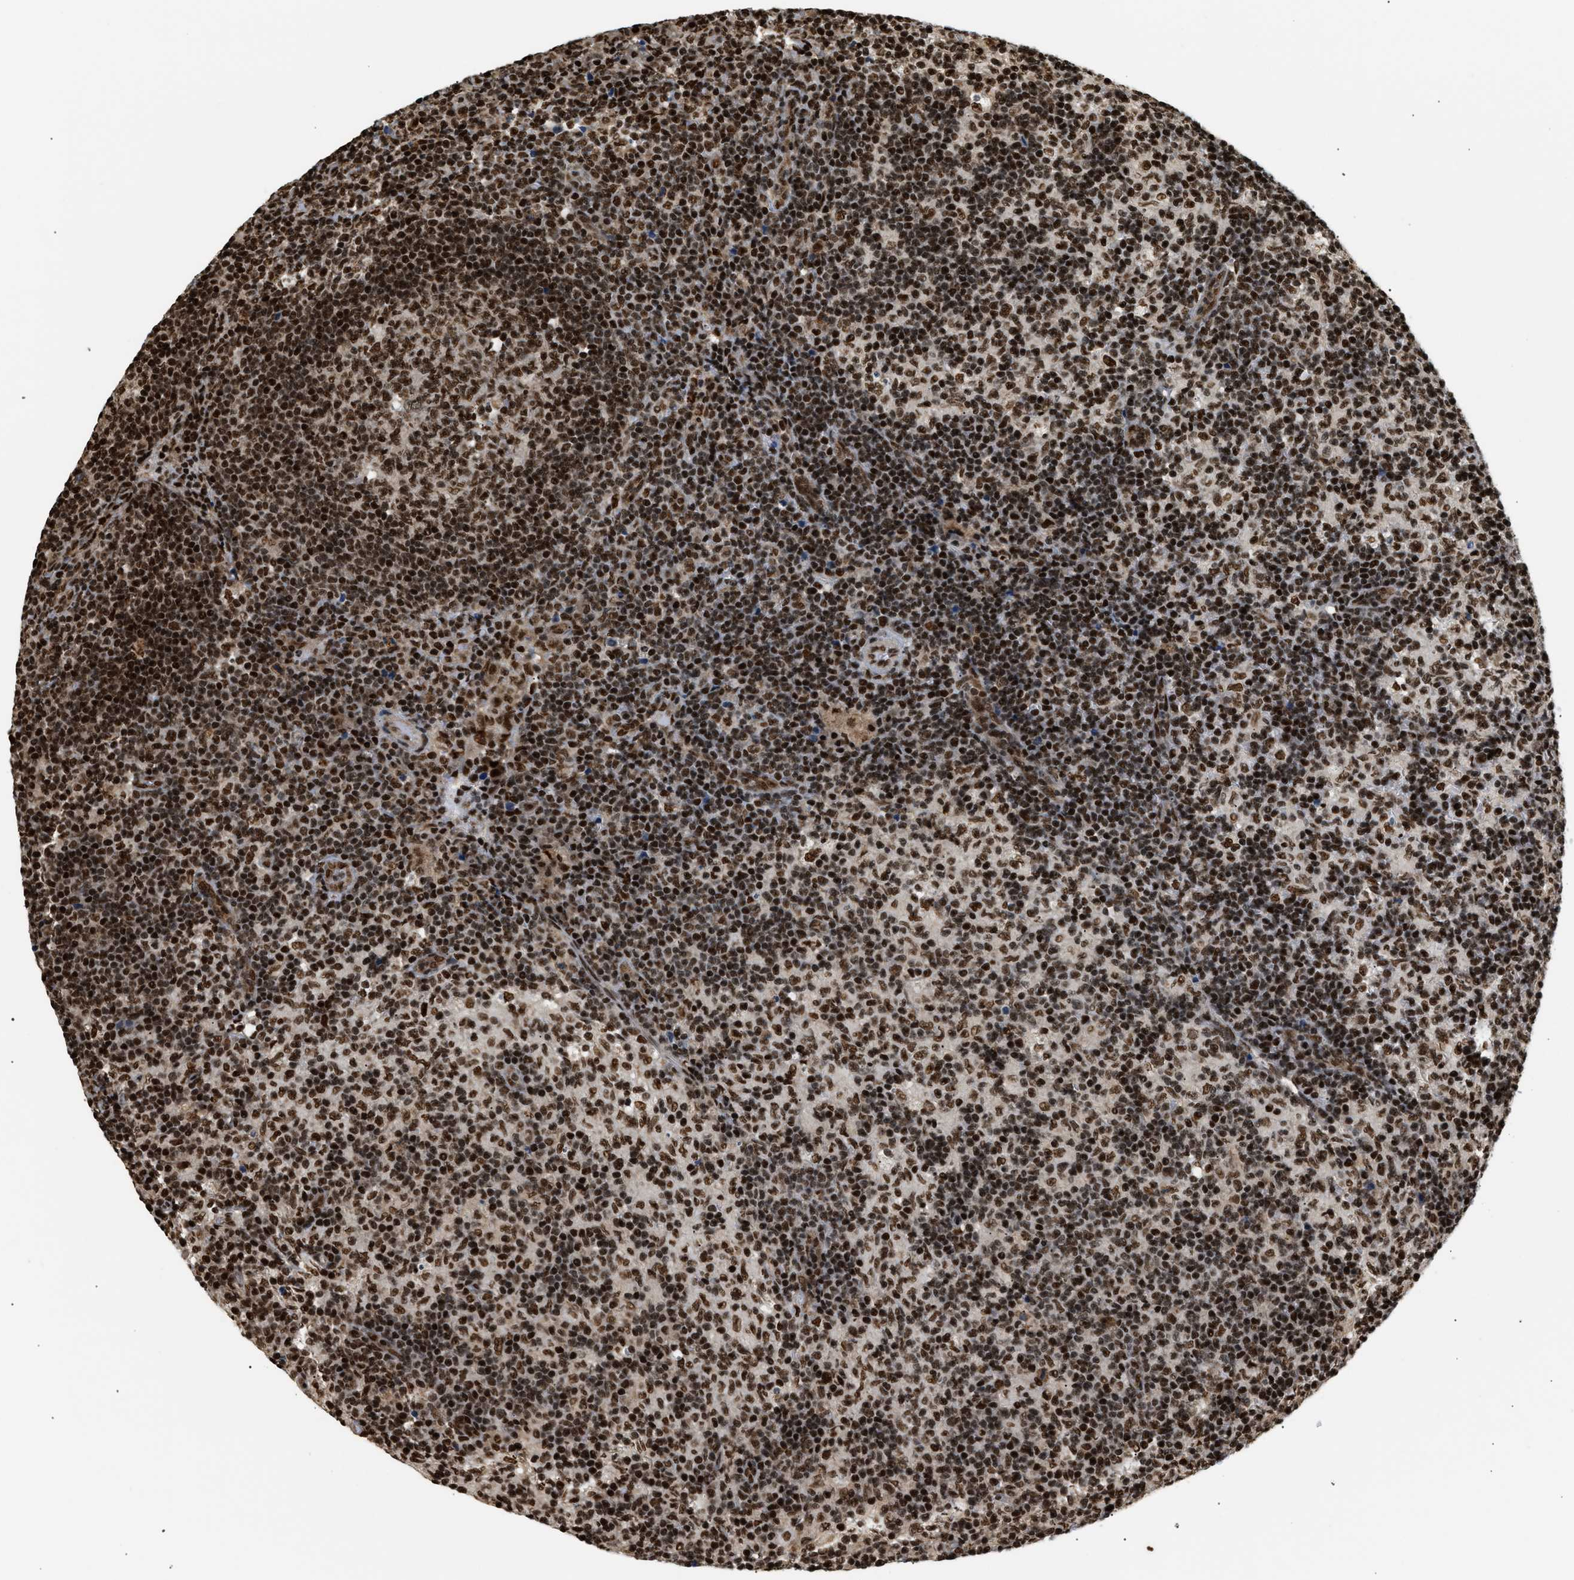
{"staining": {"intensity": "strong", "quantity": "25%-75%", "location": "nuclear"}, "tissue": "lymph node", "cell_type": "Germinal center cells", "image_type": "normal", "snomed": [{"axis": "morphology", "description": "Normal tissue, NOS"}, {"axis": "morphology", "description": "Inflammation, NOS"}, {"axis": "topography", "description": "Lymph node"}], "caption": "Protein expression analysis of benign human lymph node reveals strong nuclear expression in approximately 25%-75% of germinal center cells. (IHC, brightfield microscopy, high magnification).", "gene": "RBM5", "patient": {"sex": "male", "age": 55}}